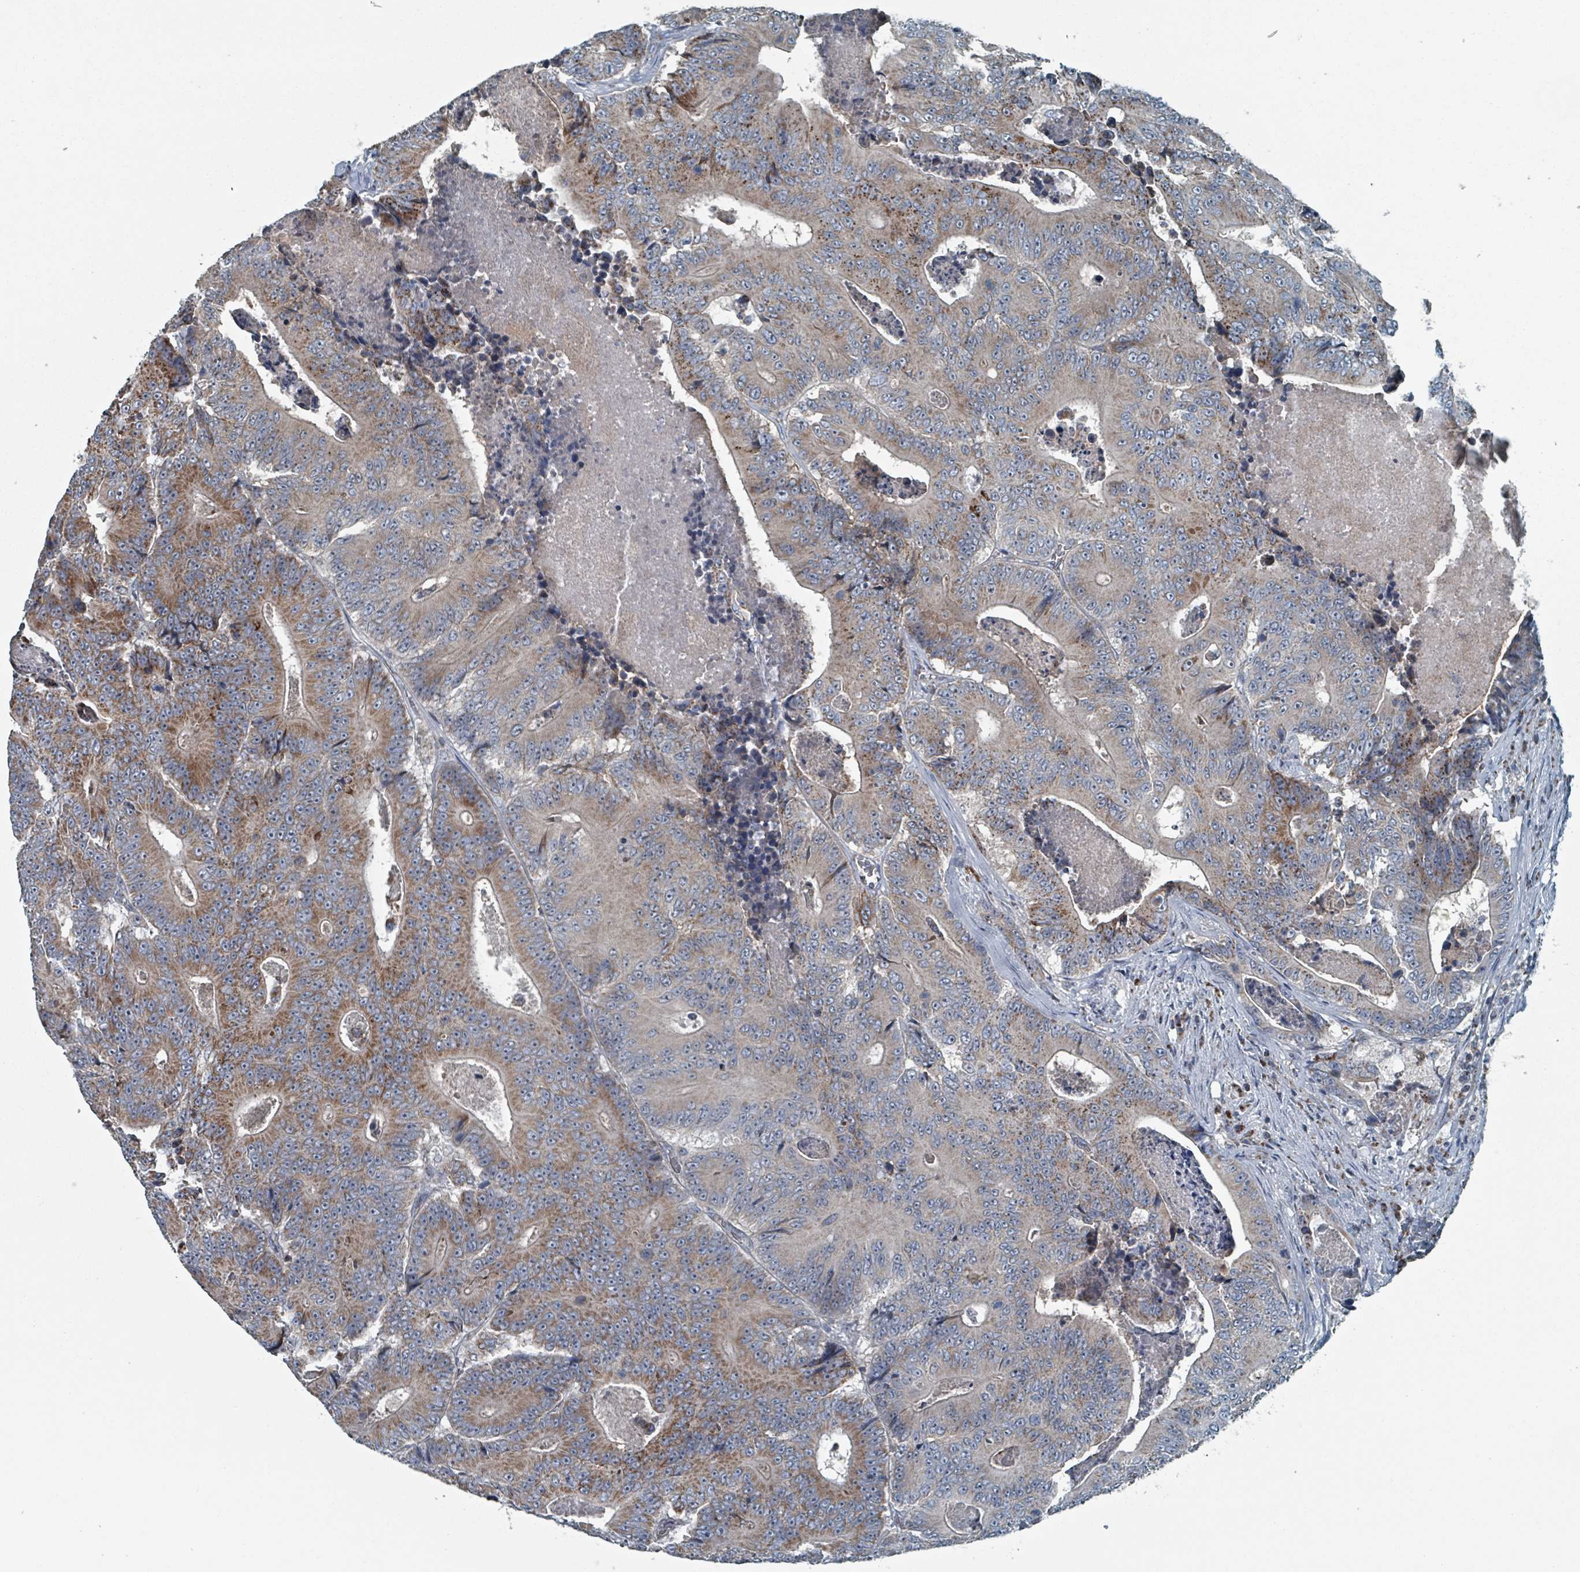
{"staining": {"intensity": "moderate", "quantity": ">75%", "location": "cytoplasmic/membranous"}, "tissue": "colorectal cancer", "cell_type": "Tumor cells", "image_type": "cancer", "snomed": [{"axis": "morphology", "description": "Adenocarcinoma, NOS"}, {"axis": "topography", "description": "Colon"}], "caption": "The histopathology image shows staining of adenocarcinoma (colorectal), revealing moderate cytoplasmic/membranous protein expression (brown color) within tumor cells.", "gene": "ABHD18", "patient": {"sex": "male", "age": 83}}